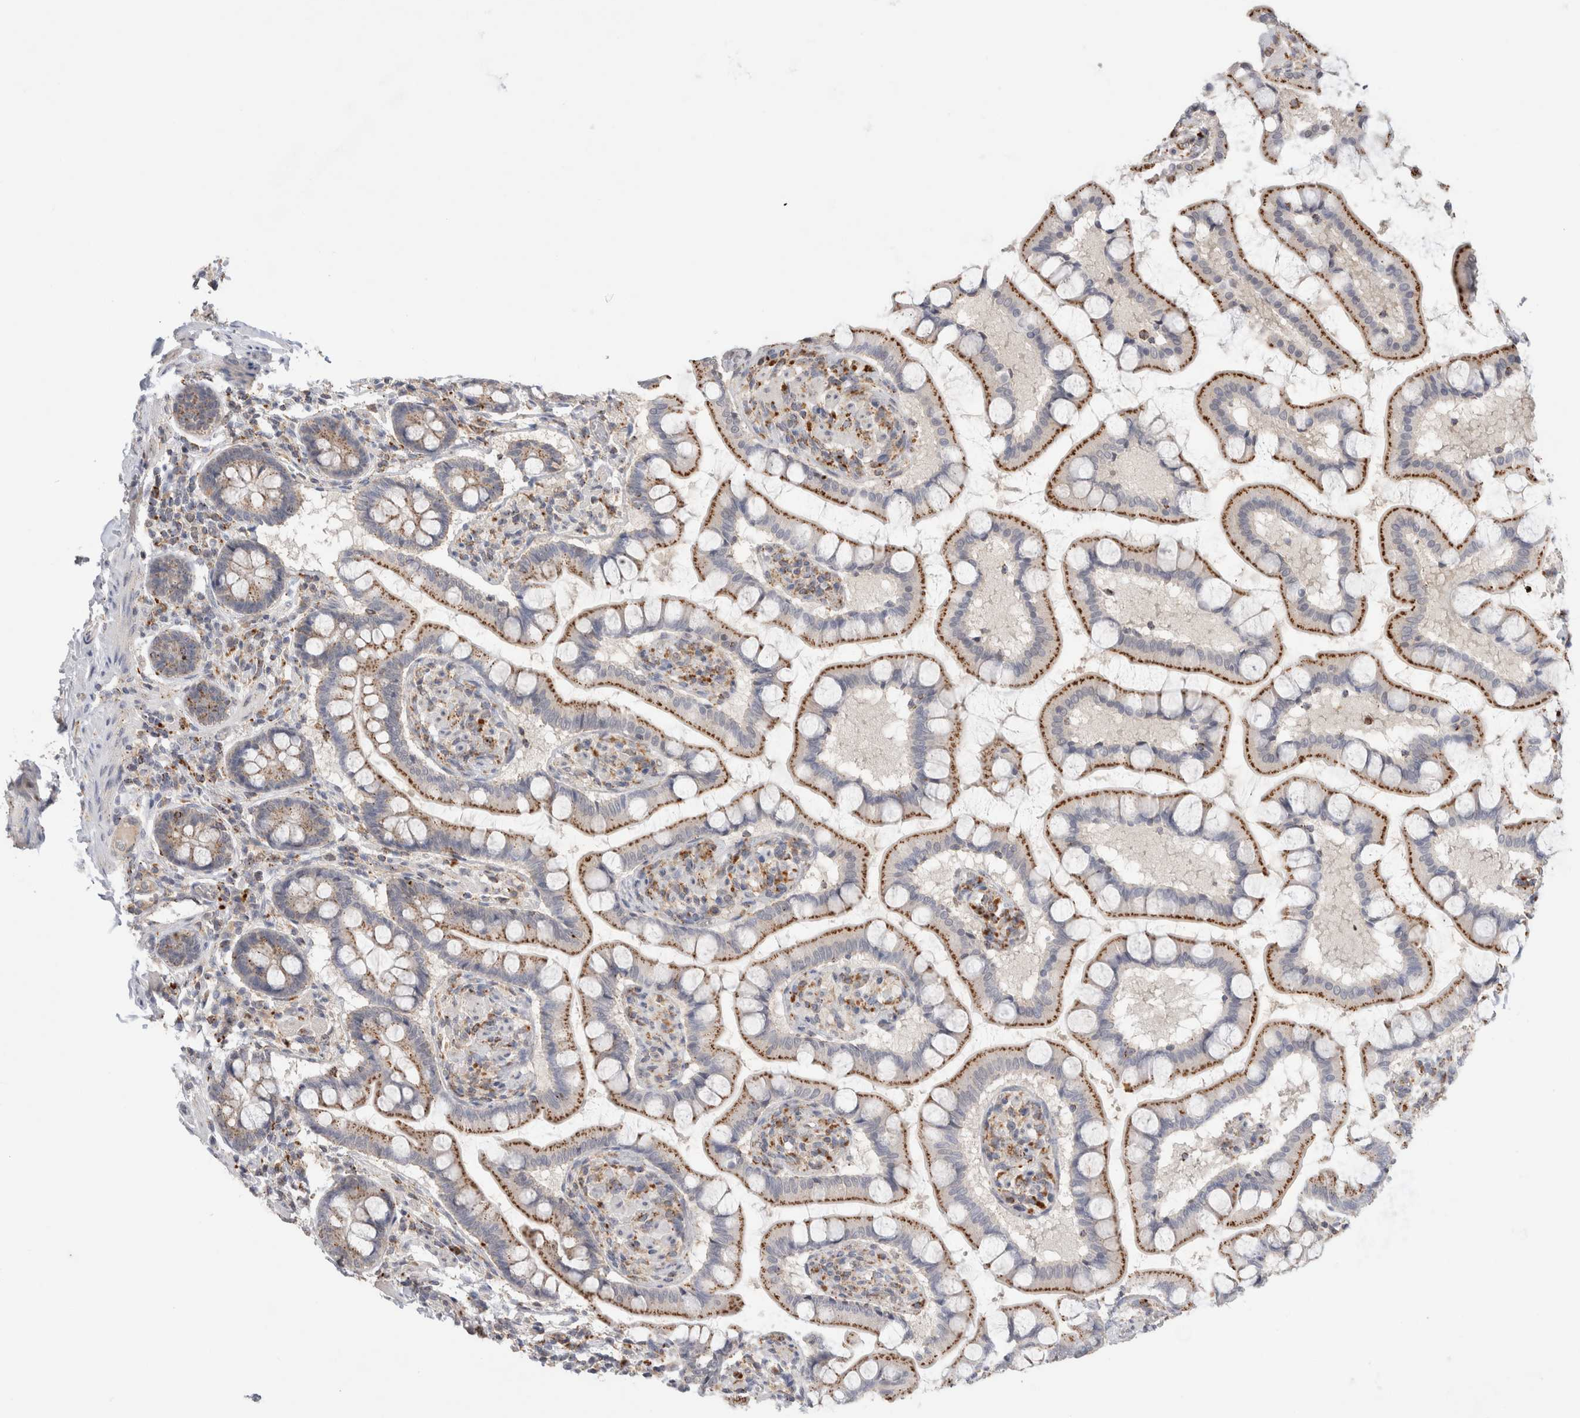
{"staining": {"intensity": "moderate", "quantity": ">75%", "location": "cytoplasmic/membranous"}, "tissue": "small intestine", "cell_type": "Glandular cells", "image_type": "normal", "snomed": [{"axis": "morphology", "description": "Normal tissue, NOS"}, {"axis": "topography", "description": "Small intestine"}], "caption": "Small intestine stained with a protein marker exhibits moderate staining in glandular cells.", "gene": "GNS", "patient": {"sex": "male", "age": 41}}